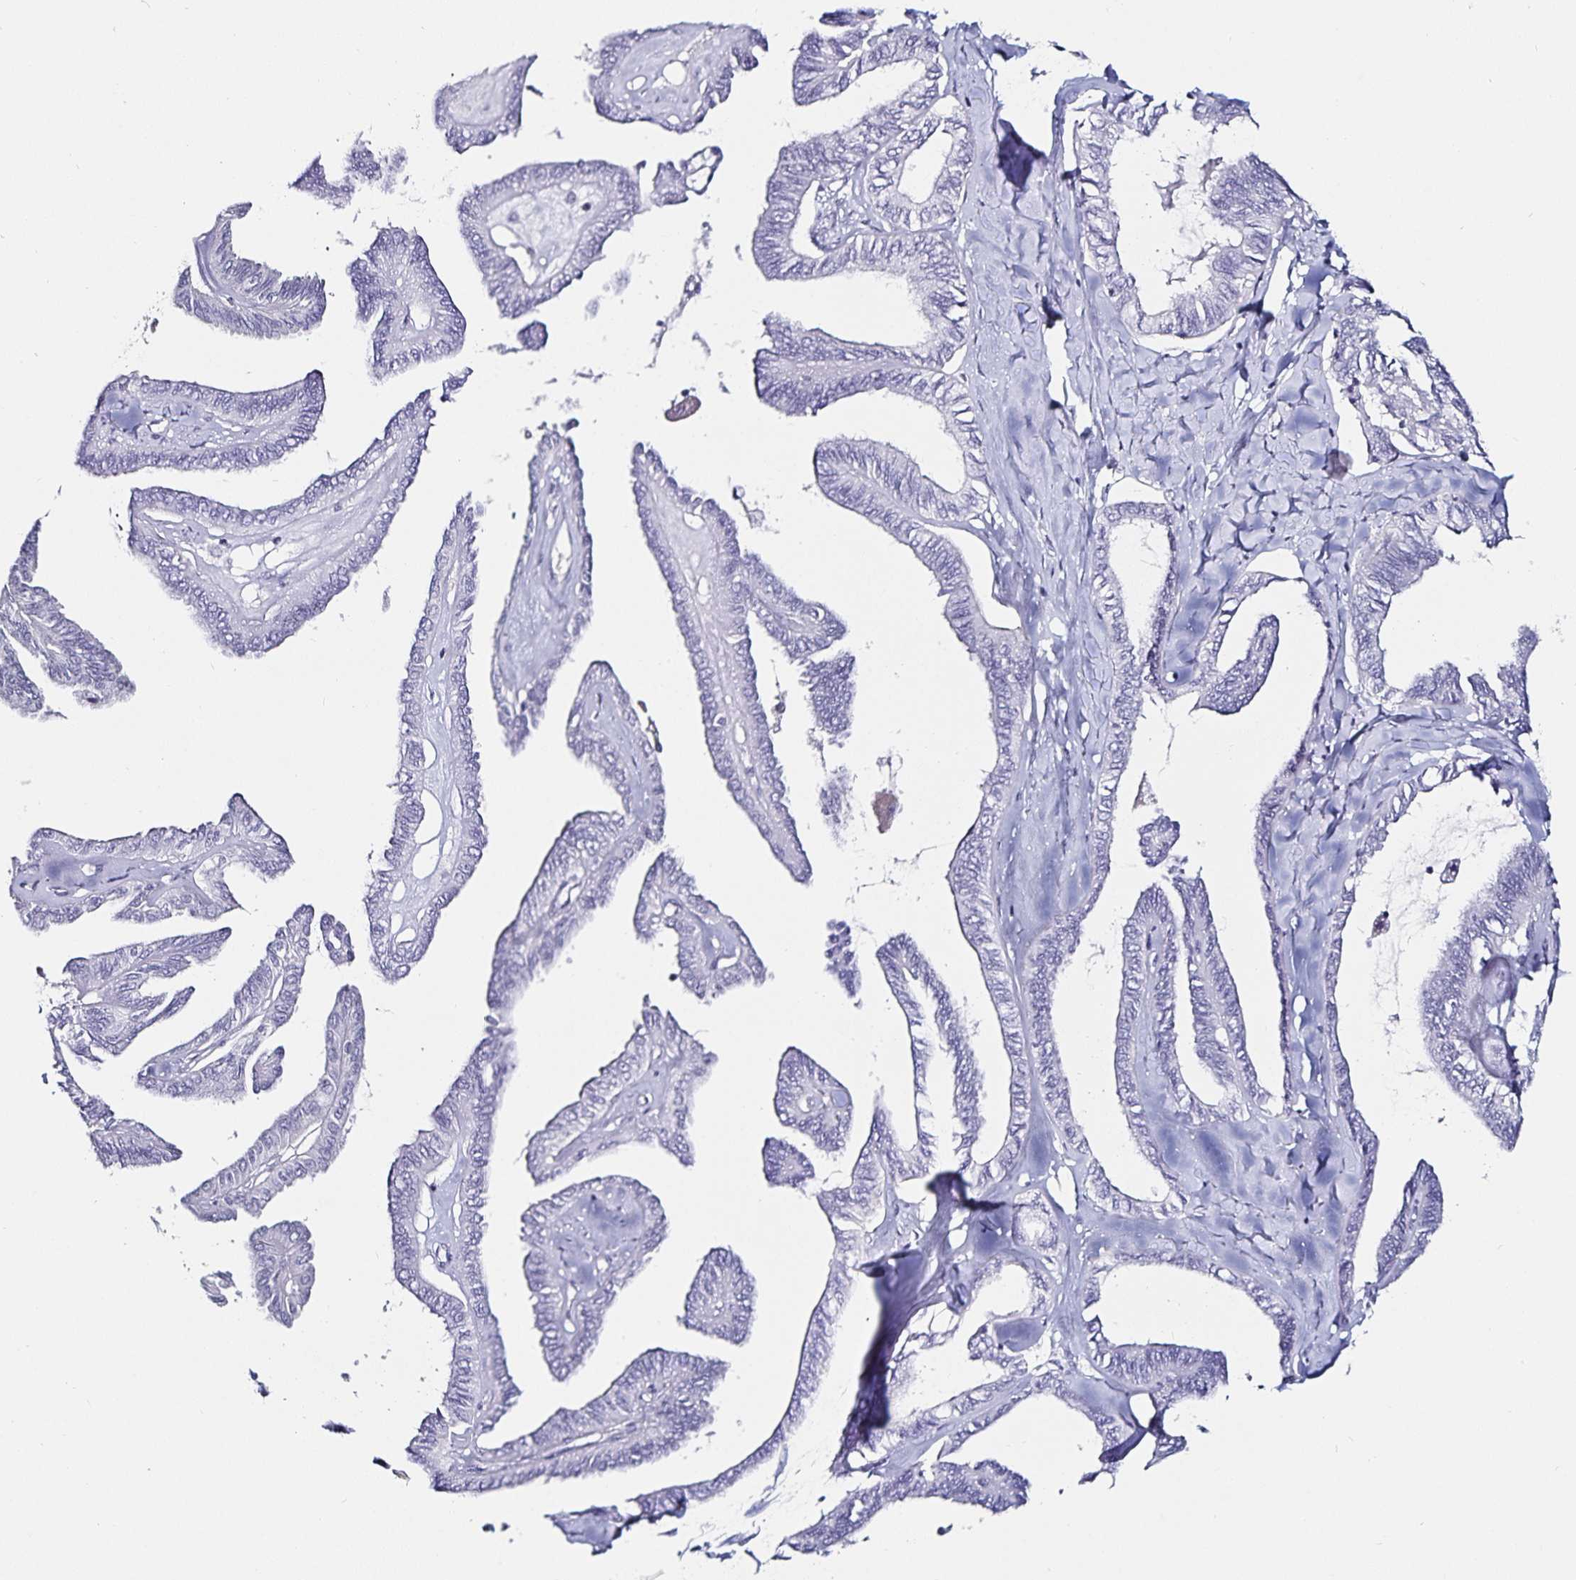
{"staining": {"intensity": "negative", "quantity": "none", "location": "none"}, "tissue": "ovarian cancer", "cell_type": "Tumor cells", "image_type": "cancer", "snomed": [{"axis": "morphology", "description": "Carcinoma, endometroid"}, {"axis": "topography", "description": "Ovary"}], "caption": "Image shows no protein positivity in tumor cells of ovarian endometroid carcinoma tissue.", "gene": "TSPAN7", "patient": {"sex": "female", "age": 70}}